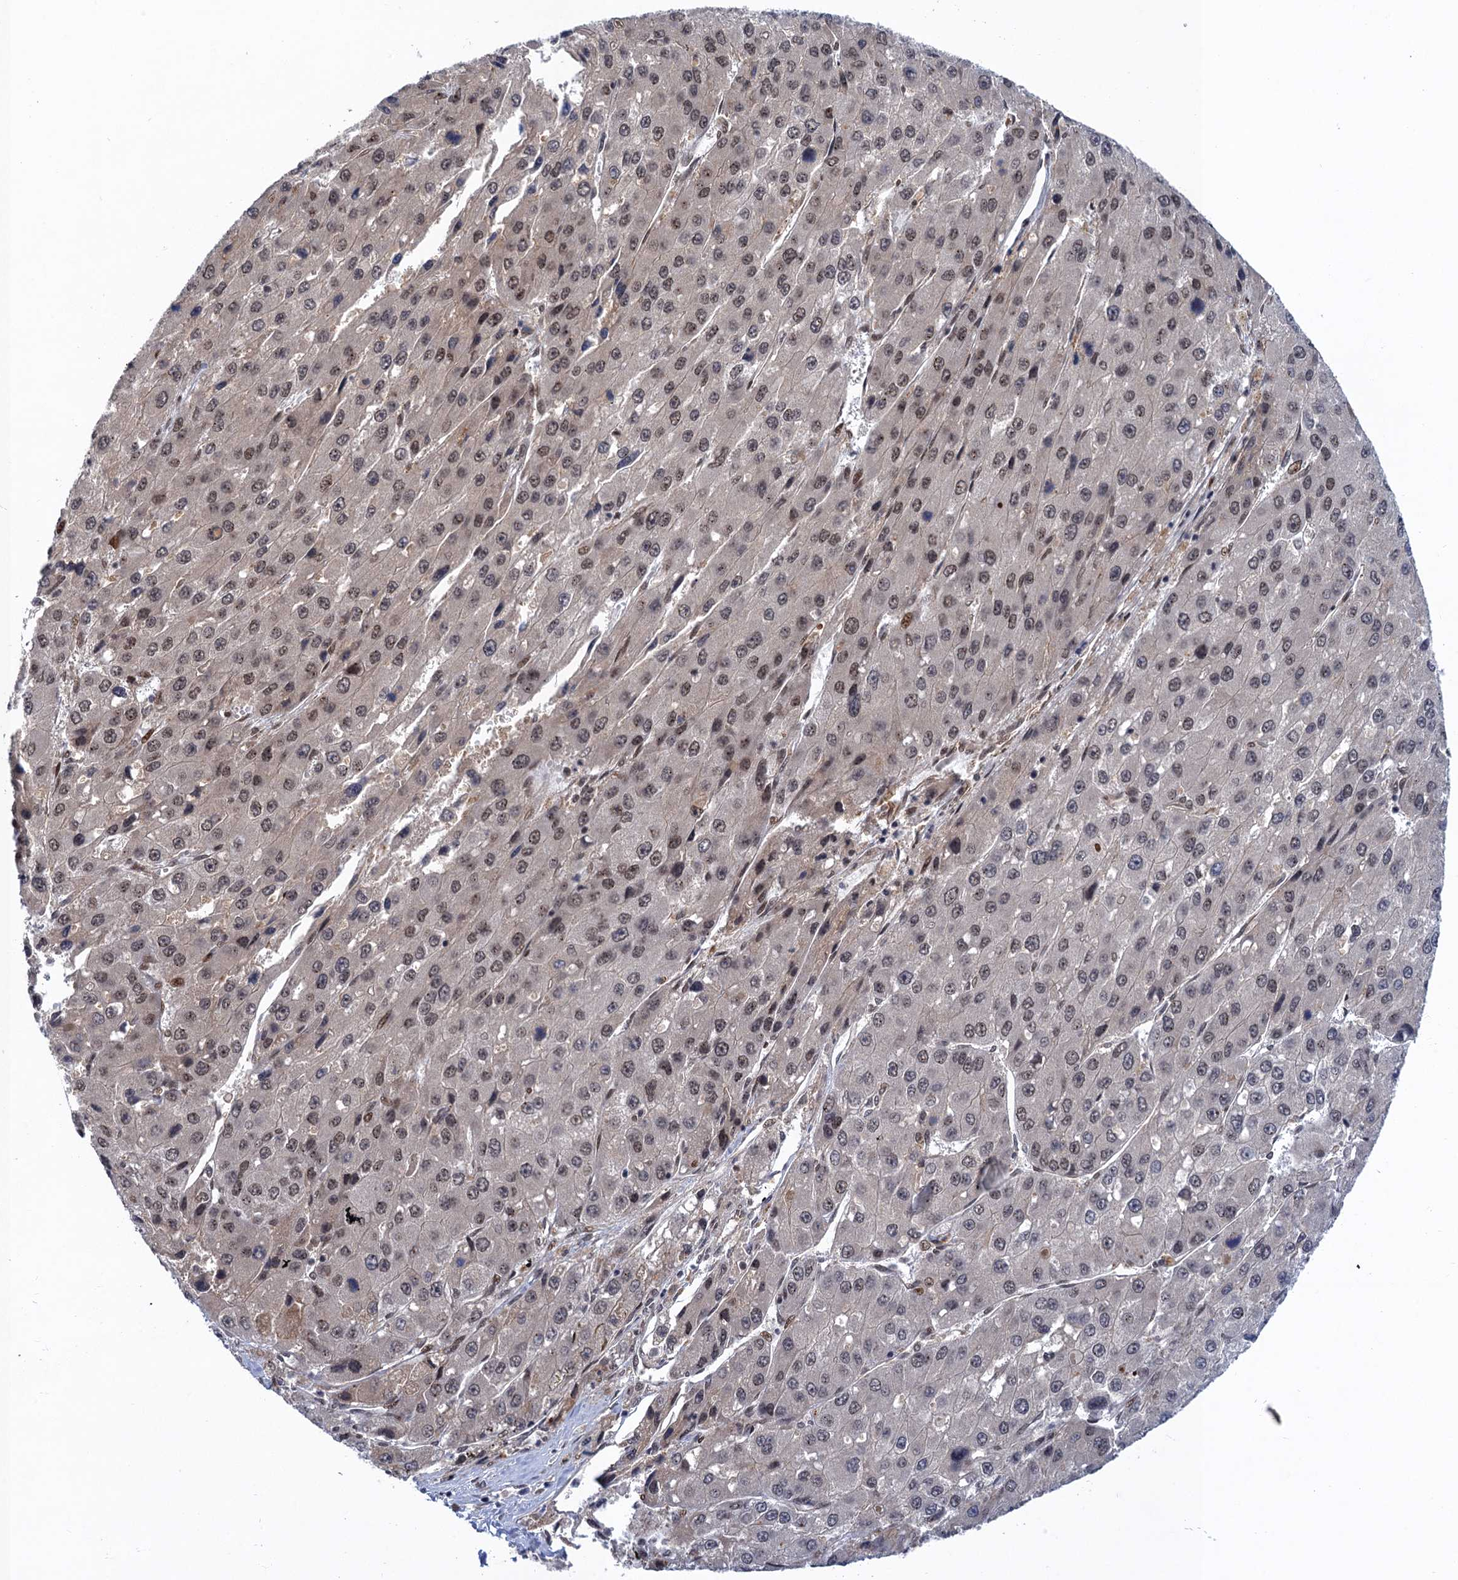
{"staining": {"intensity": "moderate", "quantity": "25%-75%", "location": "nuclear"}, "tissue": "liver cancer", "cell_type": "Tumor cells", "image_type": "cancer", "snomed": [{"axis": "morphology", "description": "Carcinoma, Hepatocellular, NOS"}, {"axis": "topography", "description": "Liver"}], "caption": "Moderate nuclear protein staining is identified in approximately 25%-75% of tumor cells in liver hepatocellular carcinoma.", "gene": "NEK8", "patient": {"sex": "female", "age": 73}}